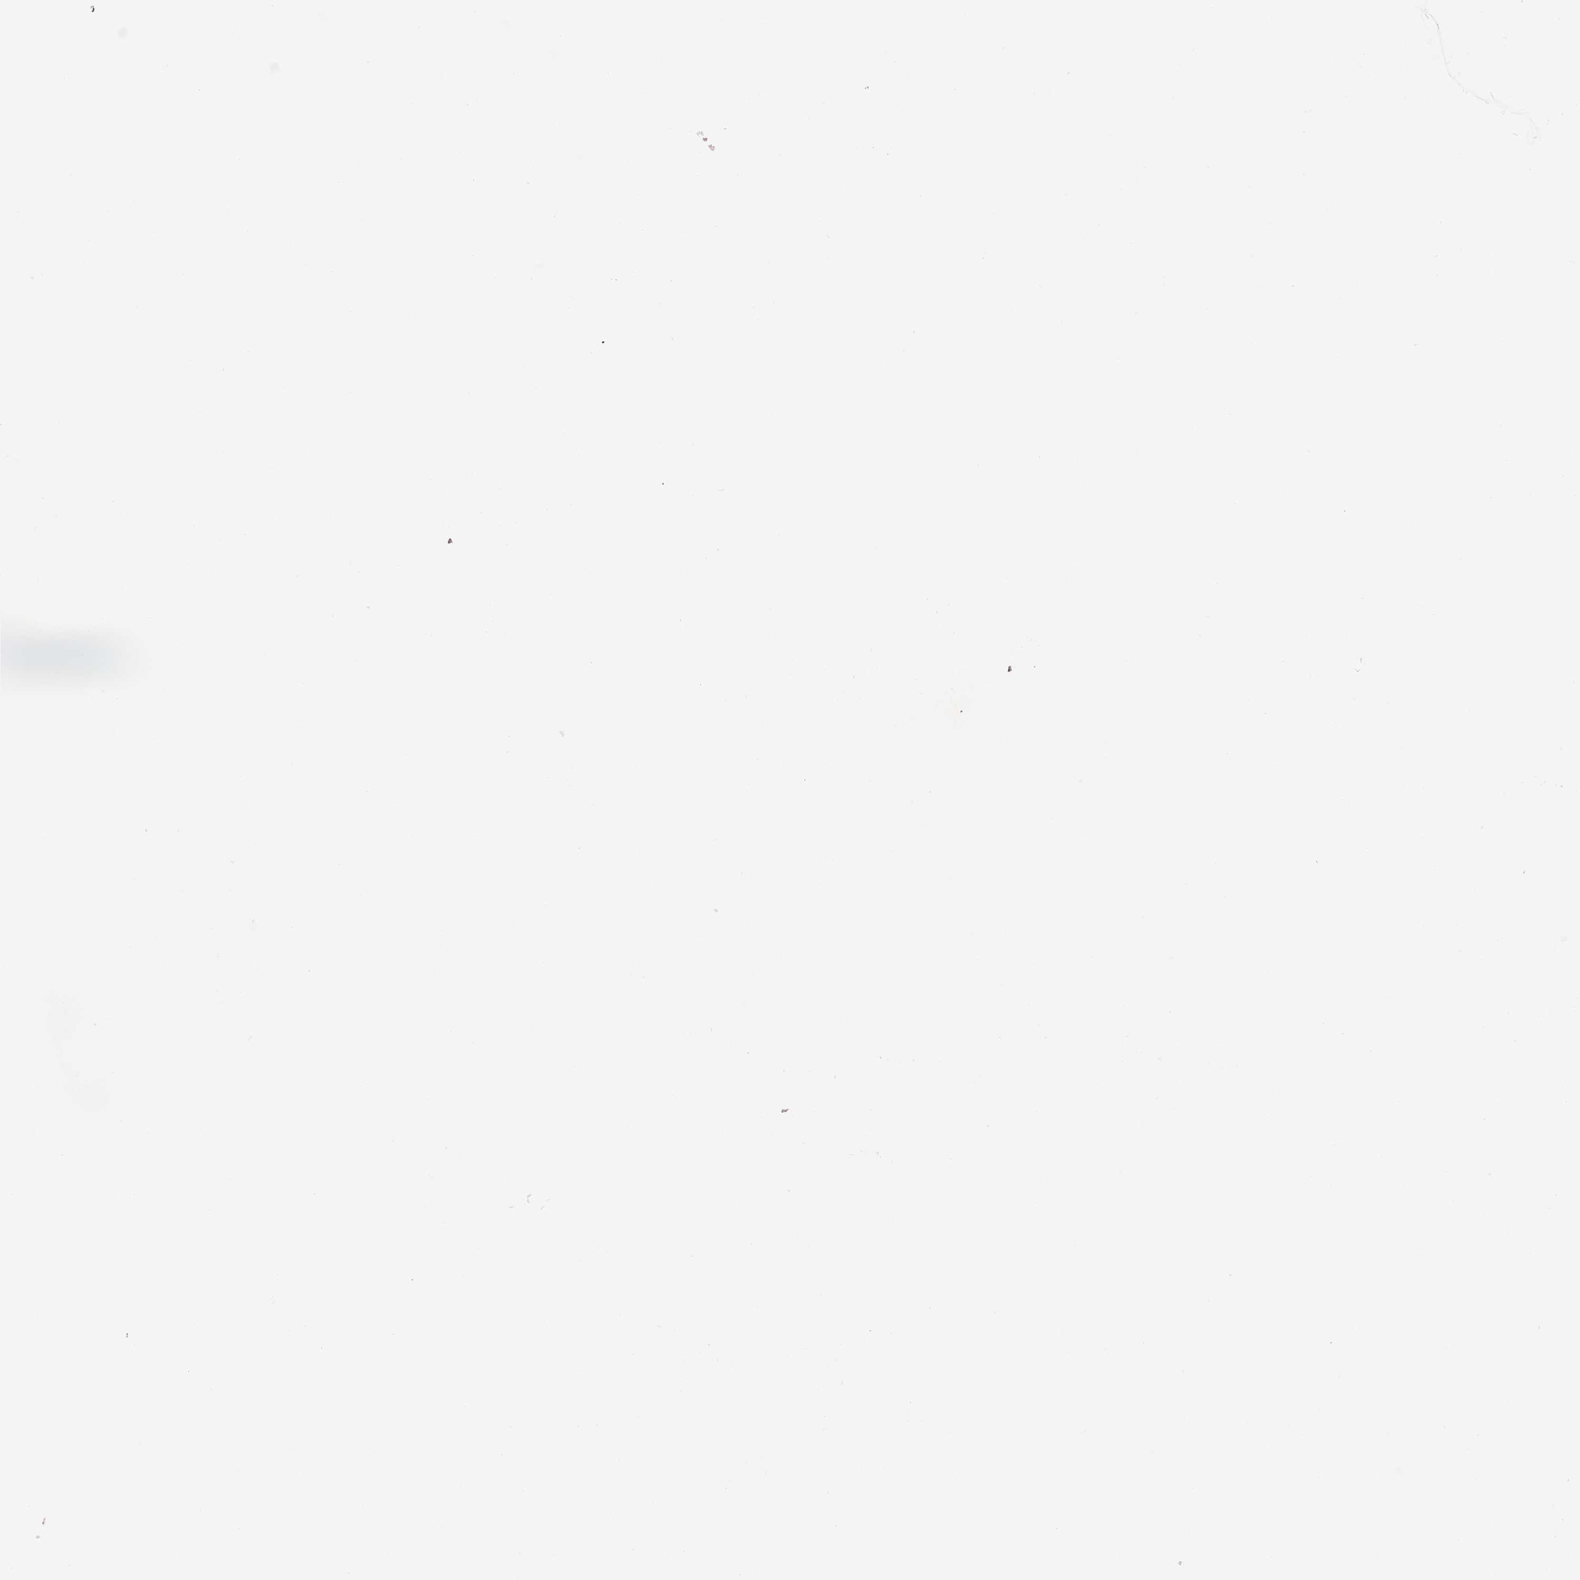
{"staining": {"intensity": "strong", "quantity": "<25%", "location": "nuclear"}, "tissue": "cervical cancer", "cell_type": "Tumor cells", "image_type": "cancer", "snomed": [{"axis": "morphology", "description": "Squamous cell carcinoma, NOS"}, {"axis": "topography", "description": "Cervix"}], "caption": "DAB immunohistochemical staining of cervical cancer (squamous cell carcinoma) shows strong nuclear protein staining in approximately <25% of tumor cells. Ihc stains the protein in brown and the nuclei are stained blue.", "gene": "SOX9", "patient": {"sex": "female", "age": 62}}